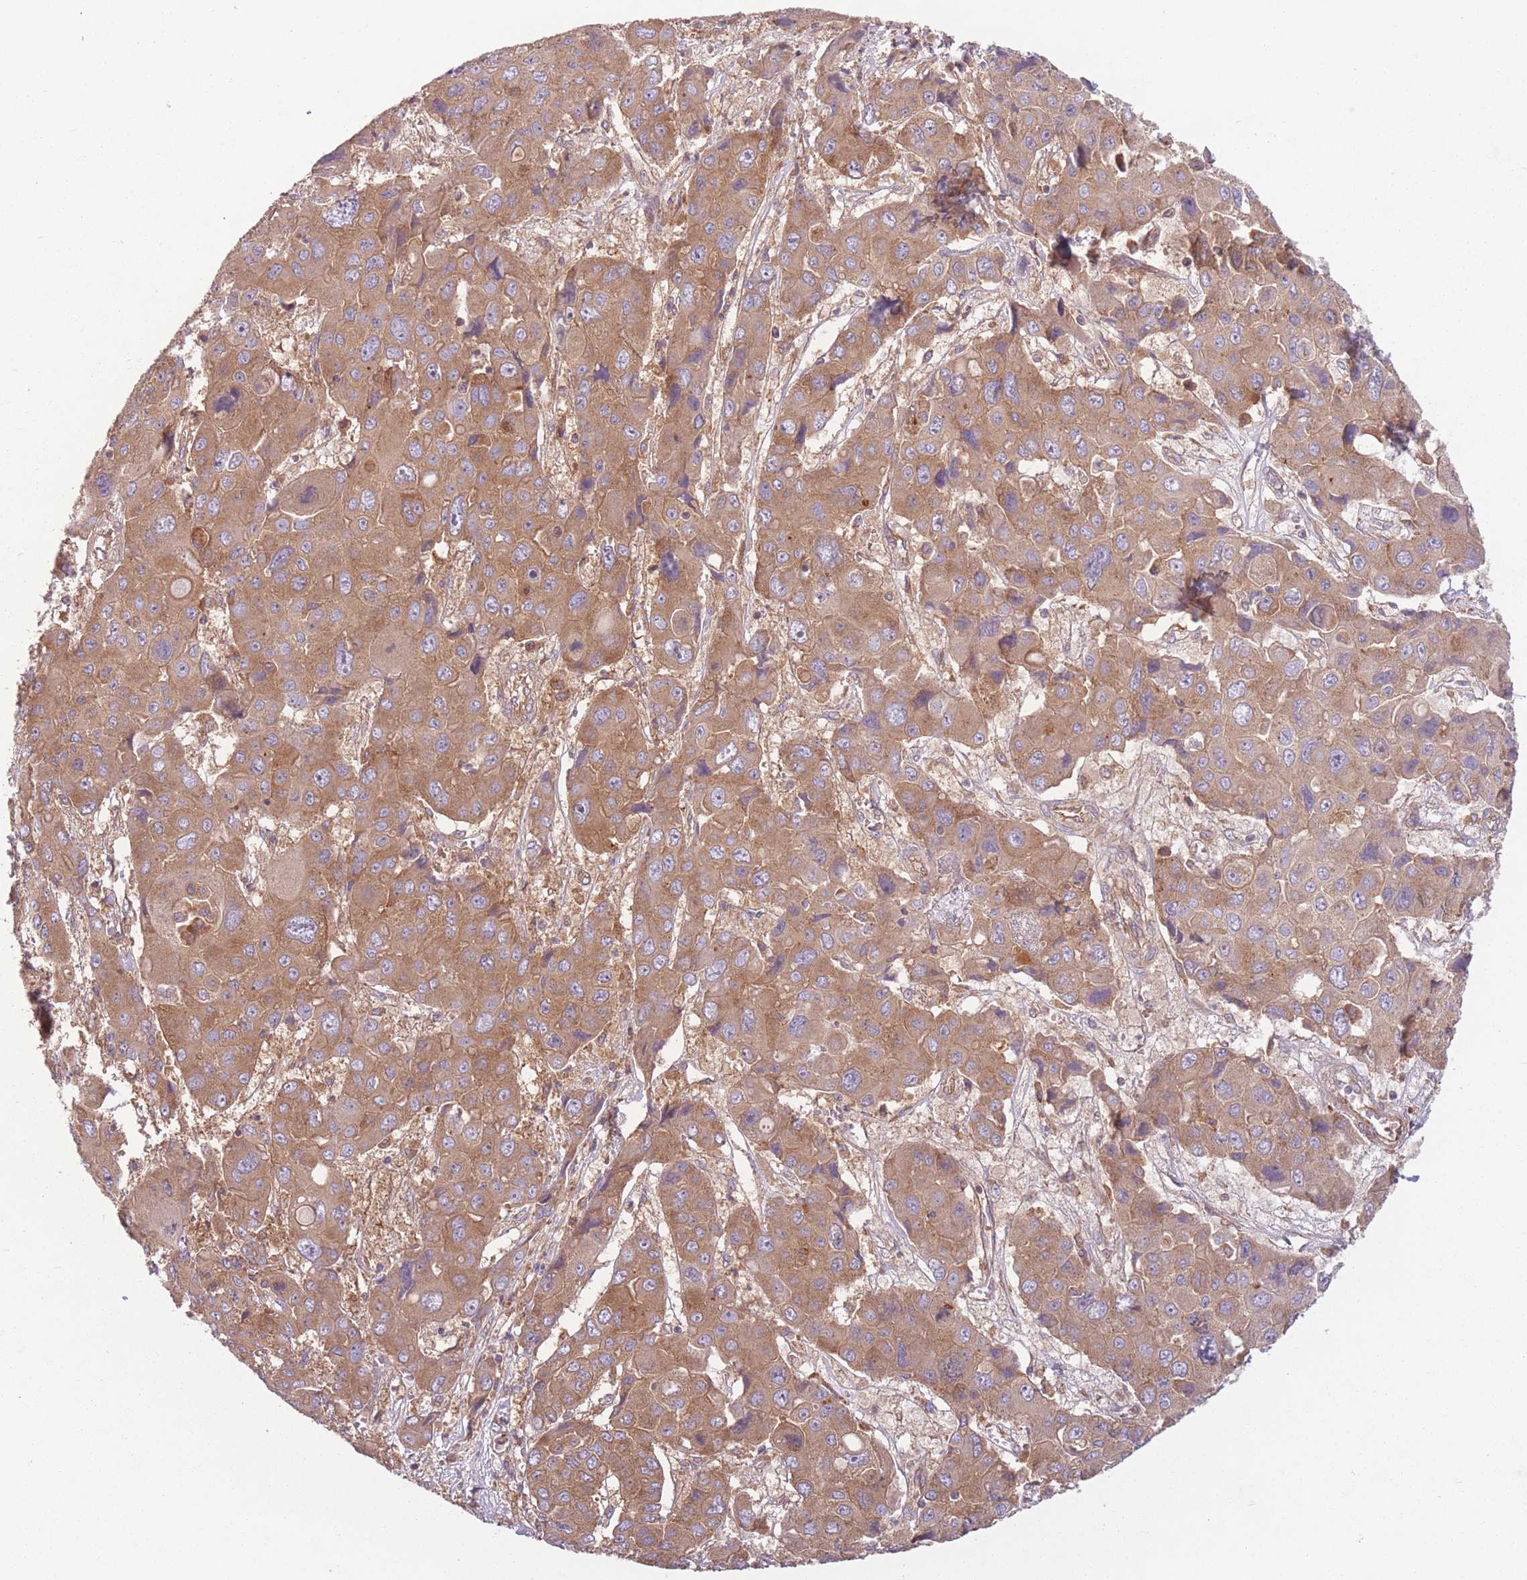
{"staining": {"intensity": "moderate", "quantity": ">75%", "location": "cytoplasmic/membranous"}, "tissue": "liver cancer", "cell_type": "Tumor cells", "image_type": "cancer", "snomed": [{"axis": "morphology", "description": "Cholangiocarcinoma"}, {"axis": "topography", "description": "Liver"}], "caption": "An image of human cholangiocarcinoma (liver) stained for a protein demonstrates moderate cytoplasmic/membranous brown staining in tumor cells. The protein is stained brown, and the nuclei are stained in blue (DAB IHC with brightfield microscopy, high magnification).", "gene": "WASHC2A", "patient": {"sex": "male", "age": 67}}